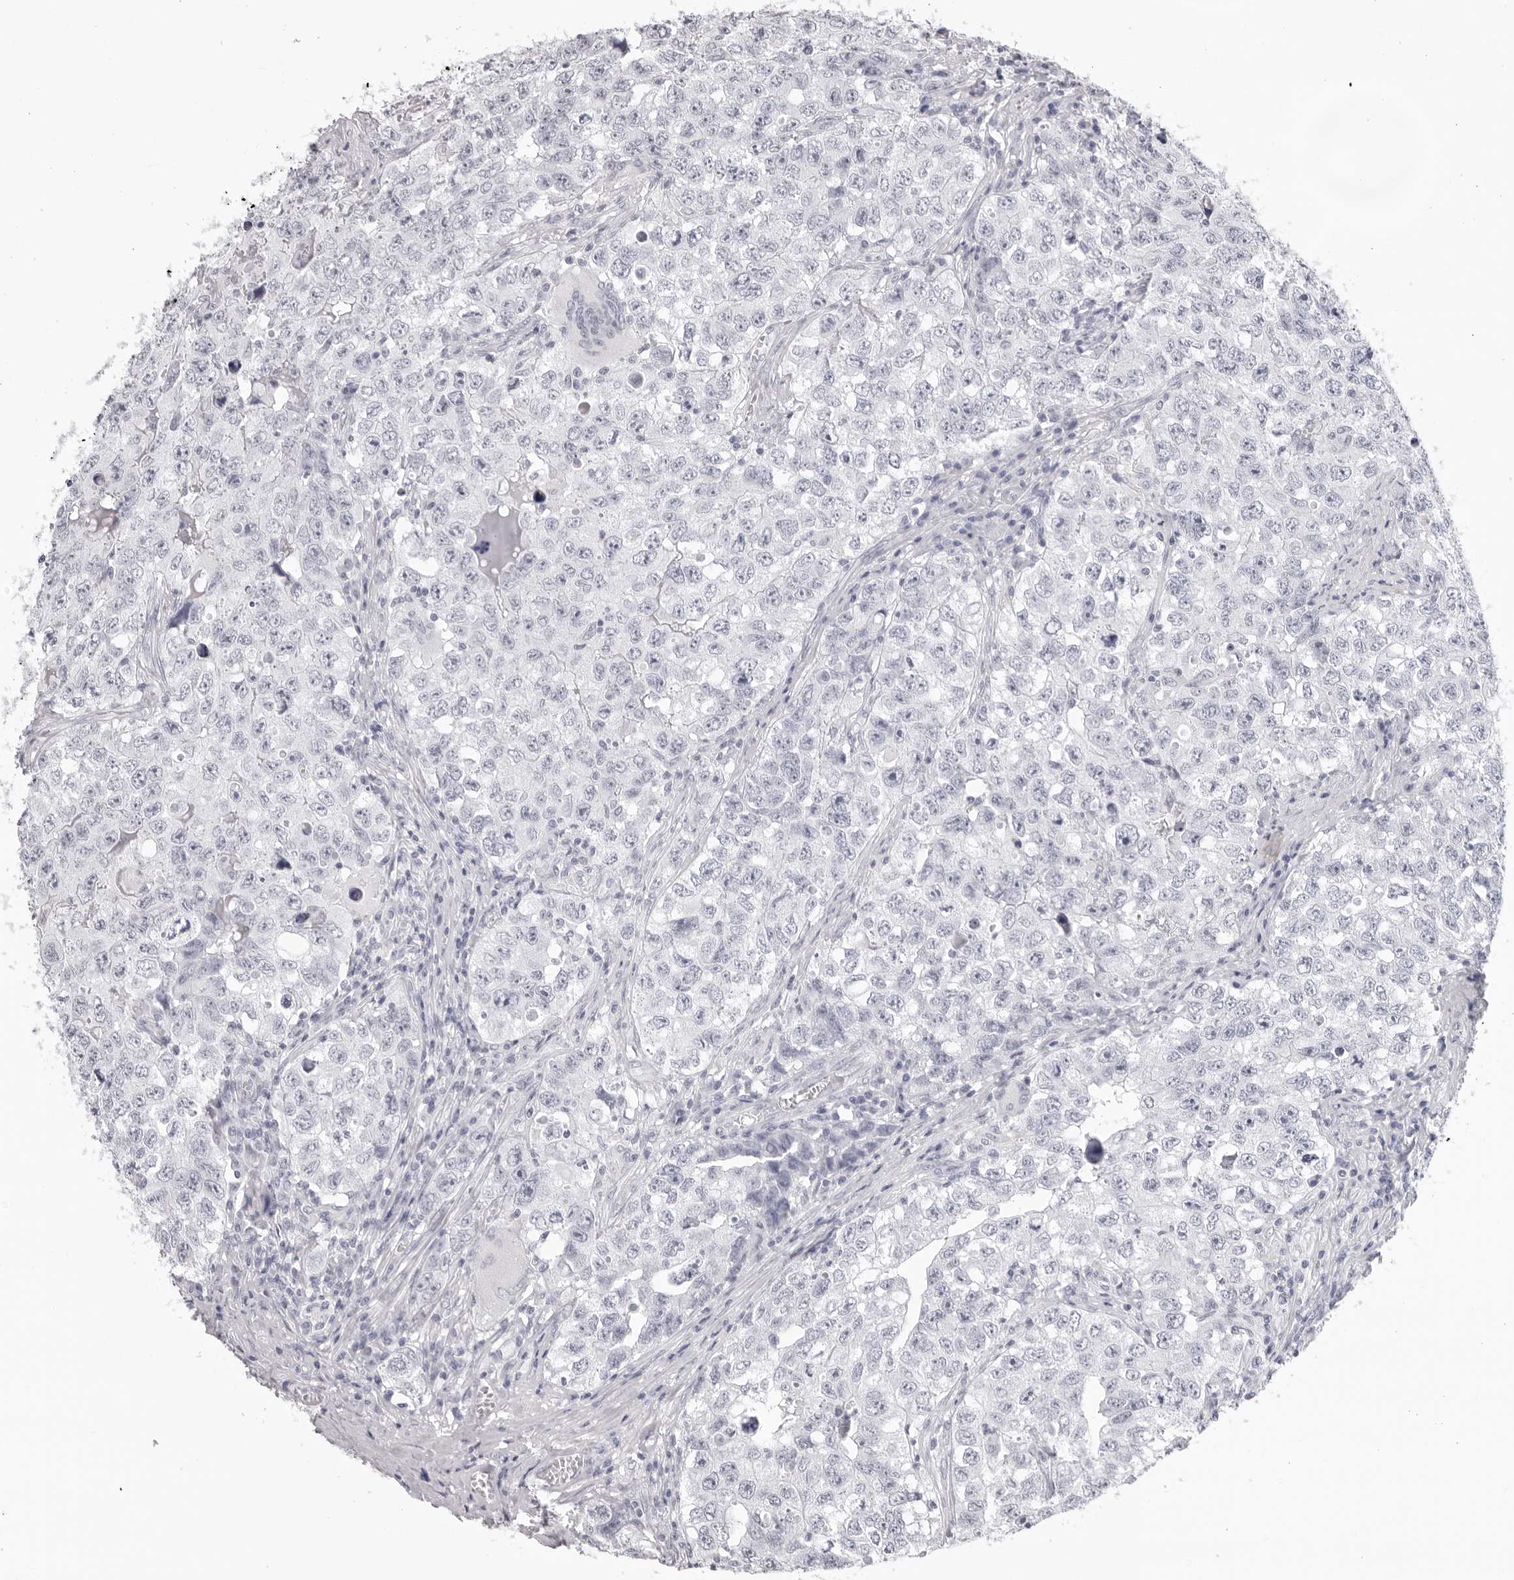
{"staining": {"intensity": "negative", "quantity": "none", "location": "none"}, "tissue": "testis cancer", "cell_type": "Tumor cells", "image_type": "cancer", "snomed": [{"axis": "morphology", "description": "Seminoma, NOS"}, {"axis": "morphology", "description": "Carcinoma, Embryonal, NOS"}, {"axis": "topography", "description": "Testis"}], "caption": "Histopathology image shows no significant protein positivity in tumor cells of testis cancer. Nuclei are stained in blue.", "gene": "CST1", "patient": {"sex": "male", "age": 43}}